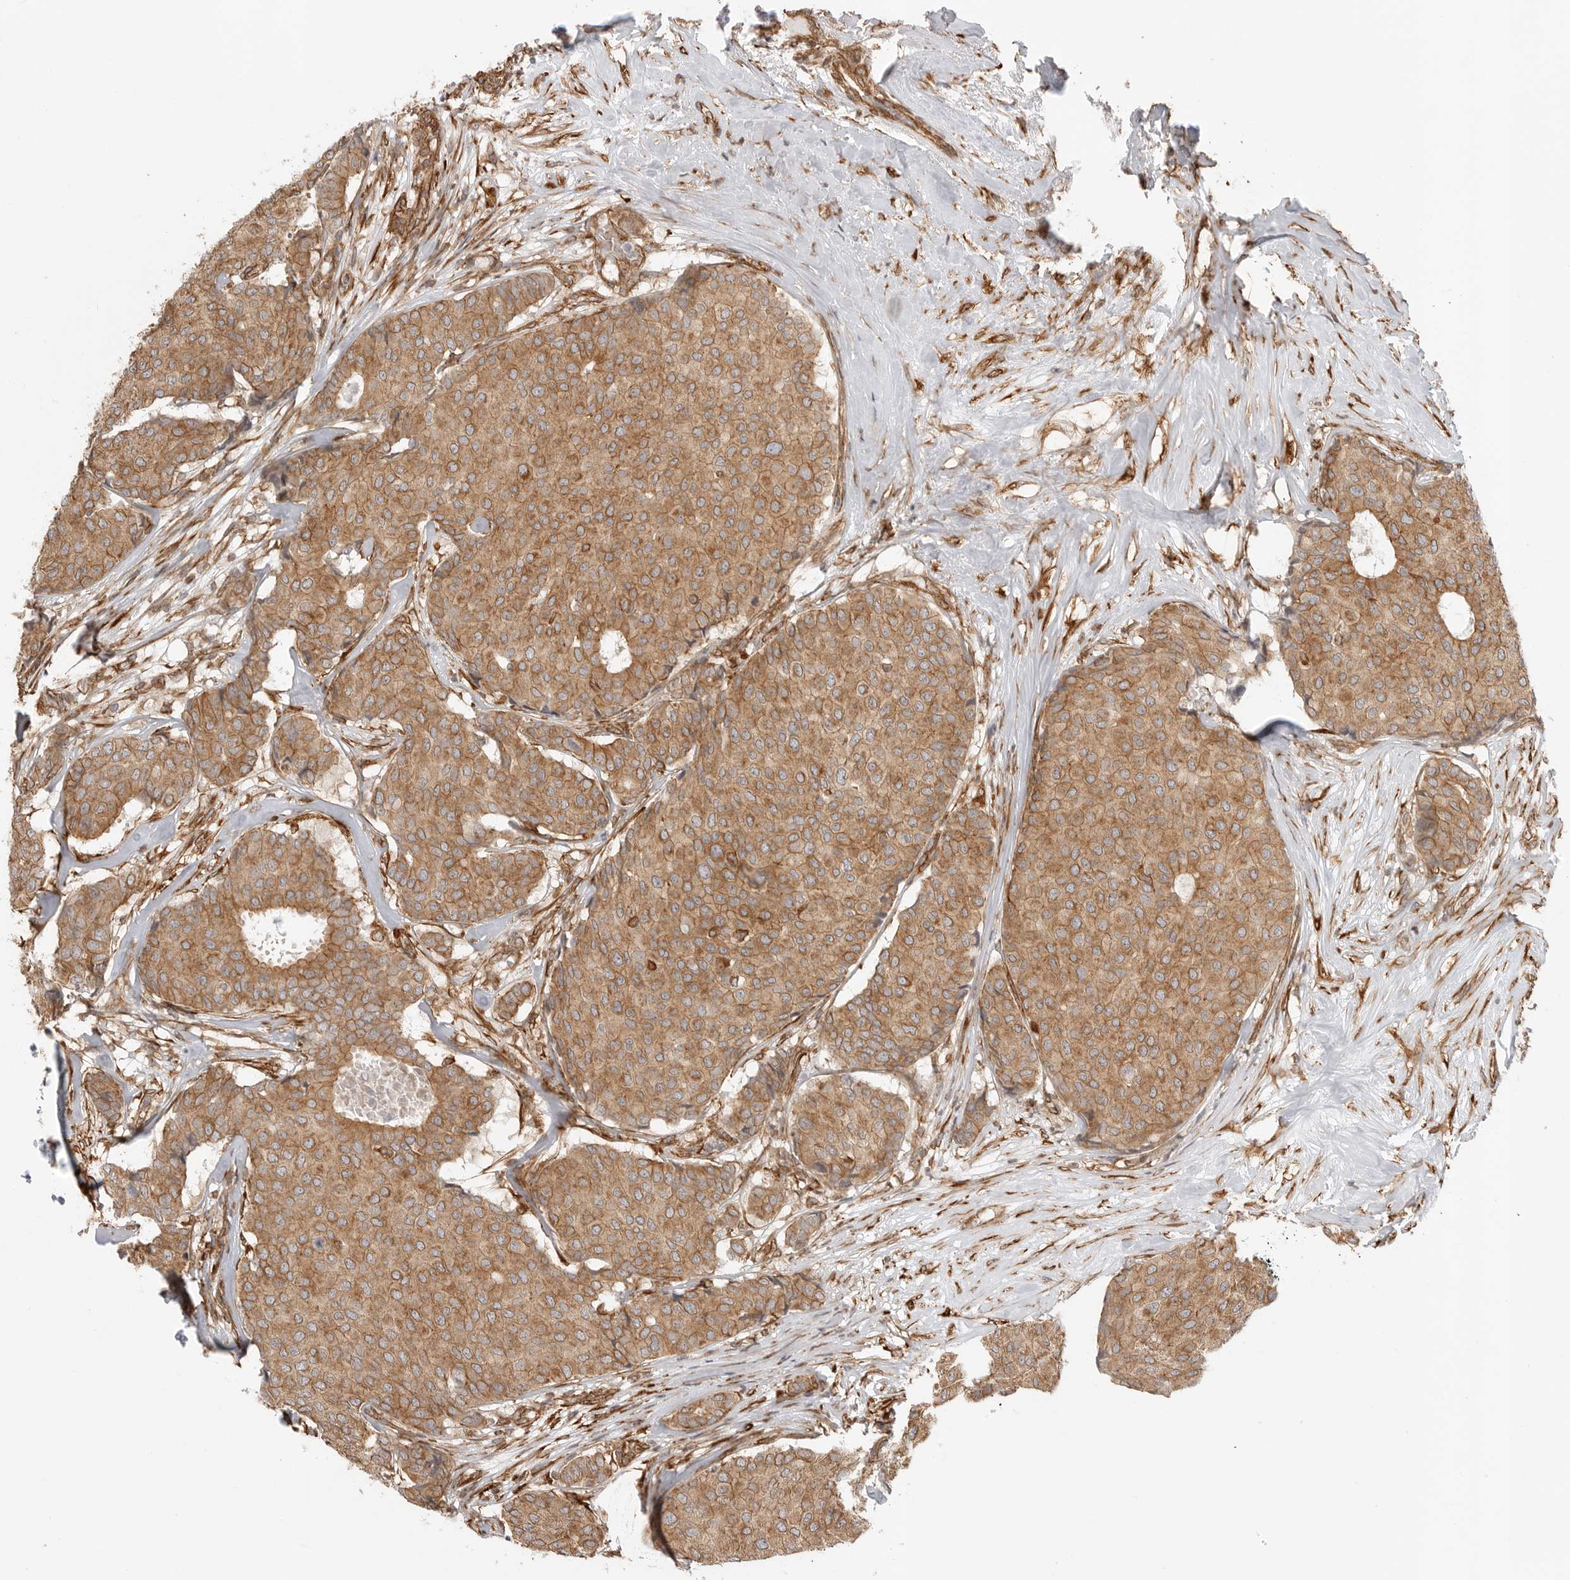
{"staining": {"intensity": "moderate", "quantity": ">75%", "location": "cytoplasmic/membranous"}, "tissue": "breast cancer", "cell_type": "Tumor cells", "image_type": "cancer", "snomed": [{"axis": "morphology", "description": "Duct carcinoma"}, {"axis": "topography", "description": "Breast"}], "caption": "Breast intraductal carcinoma stained with DAB (3,3'-diaminobenzidine) IHC reveals medium levels of moderate cytoplasmic/membranous positivity in about >75% of tumor cells.", "gene": "ATOH7", "patient": {"sex": "female", "age": 75}}